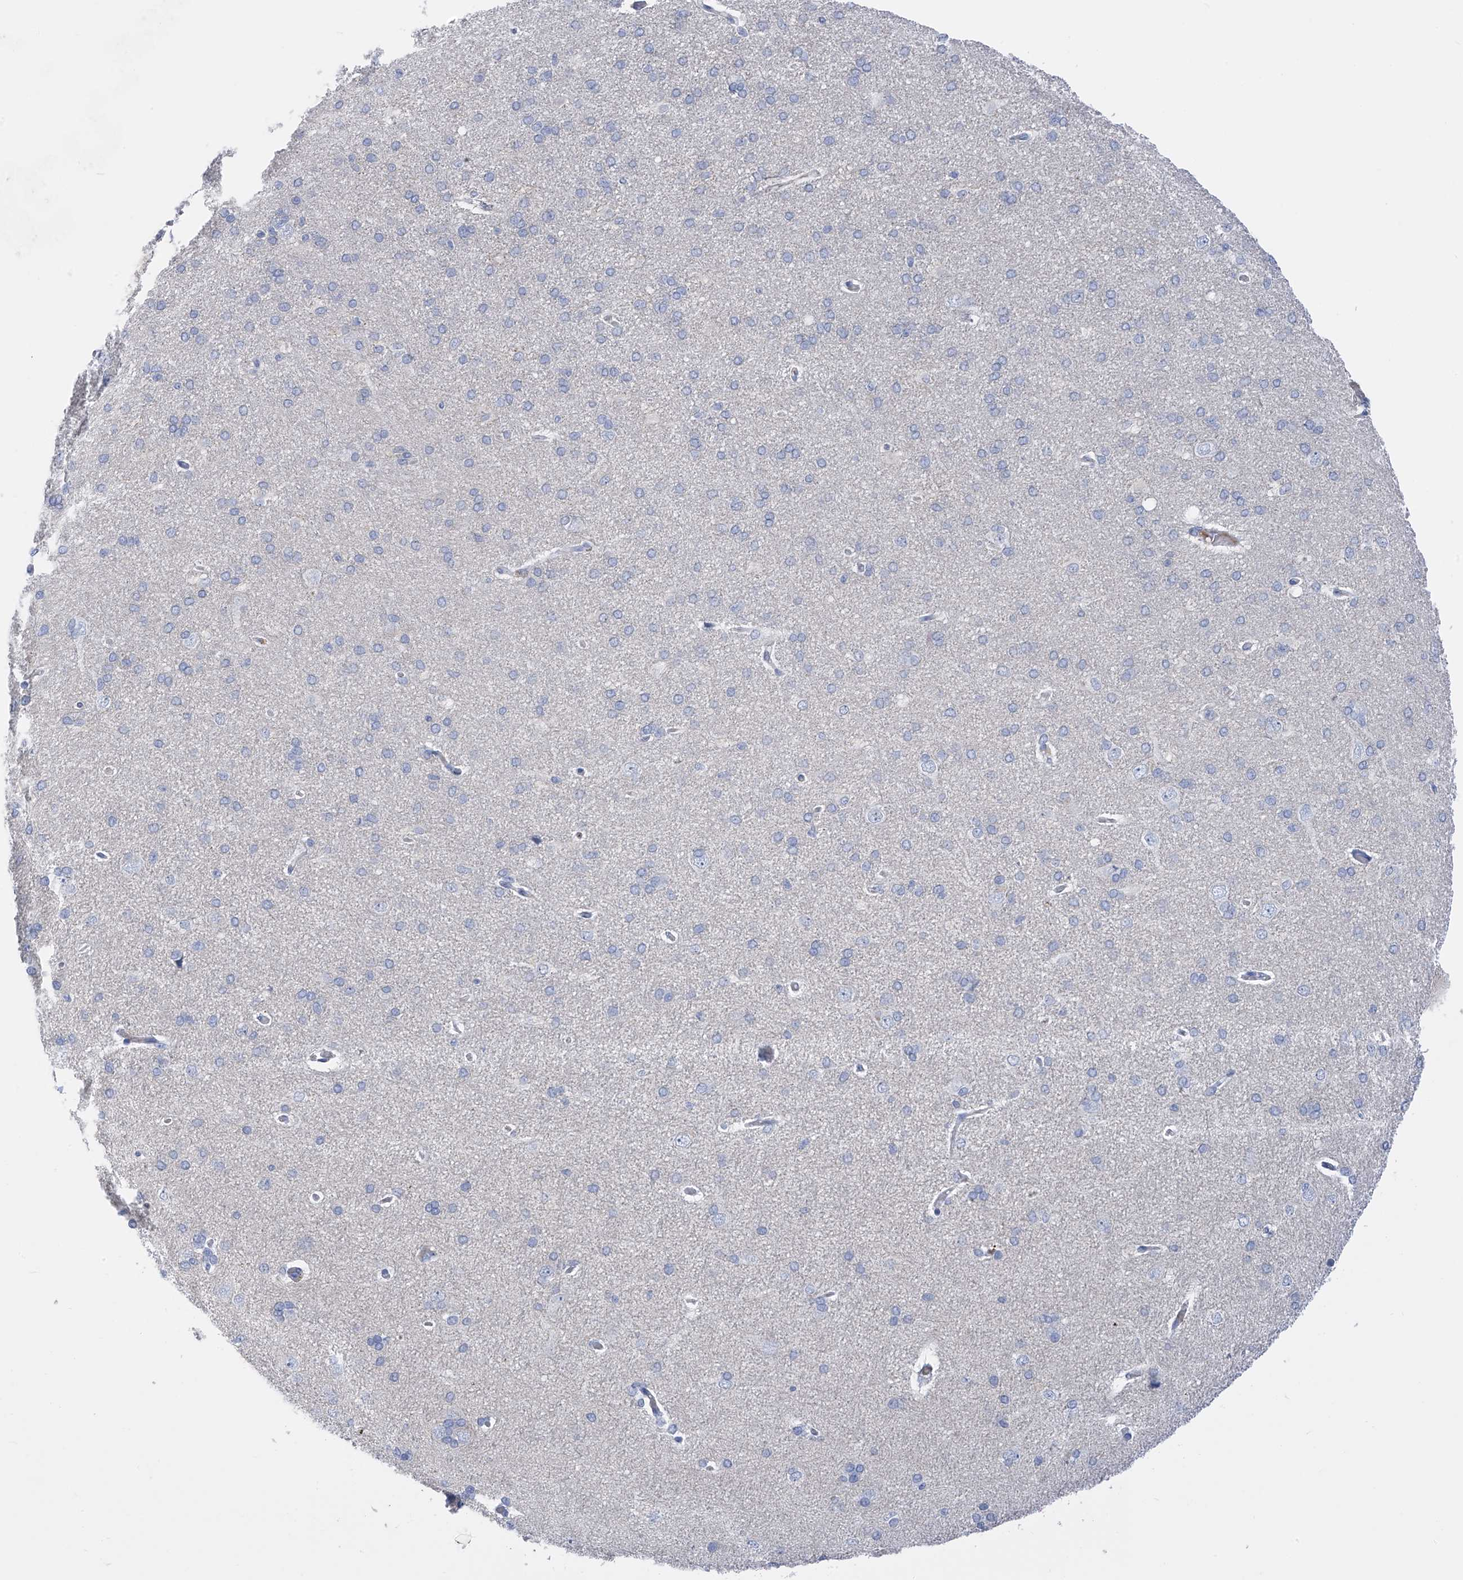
{"staining": {"intensity": "negative", "quantity": "none", "location": "none"}, "tissue": "cerebral cortex", "cell_type": "Endothelial cells", "image_type": "normal", "snomed": [{"axis": "morphology", "description": "Normal tissue, NOS"}, {"axis": "topography", "description": "Cerebral cortex"}], "caption": "Human cerebral cortex stained for a protein using IHC reveals no positivity in endothelial cells.", "gene": "SLCO4A1", "patient": {"sex": "male", "age": 62}}